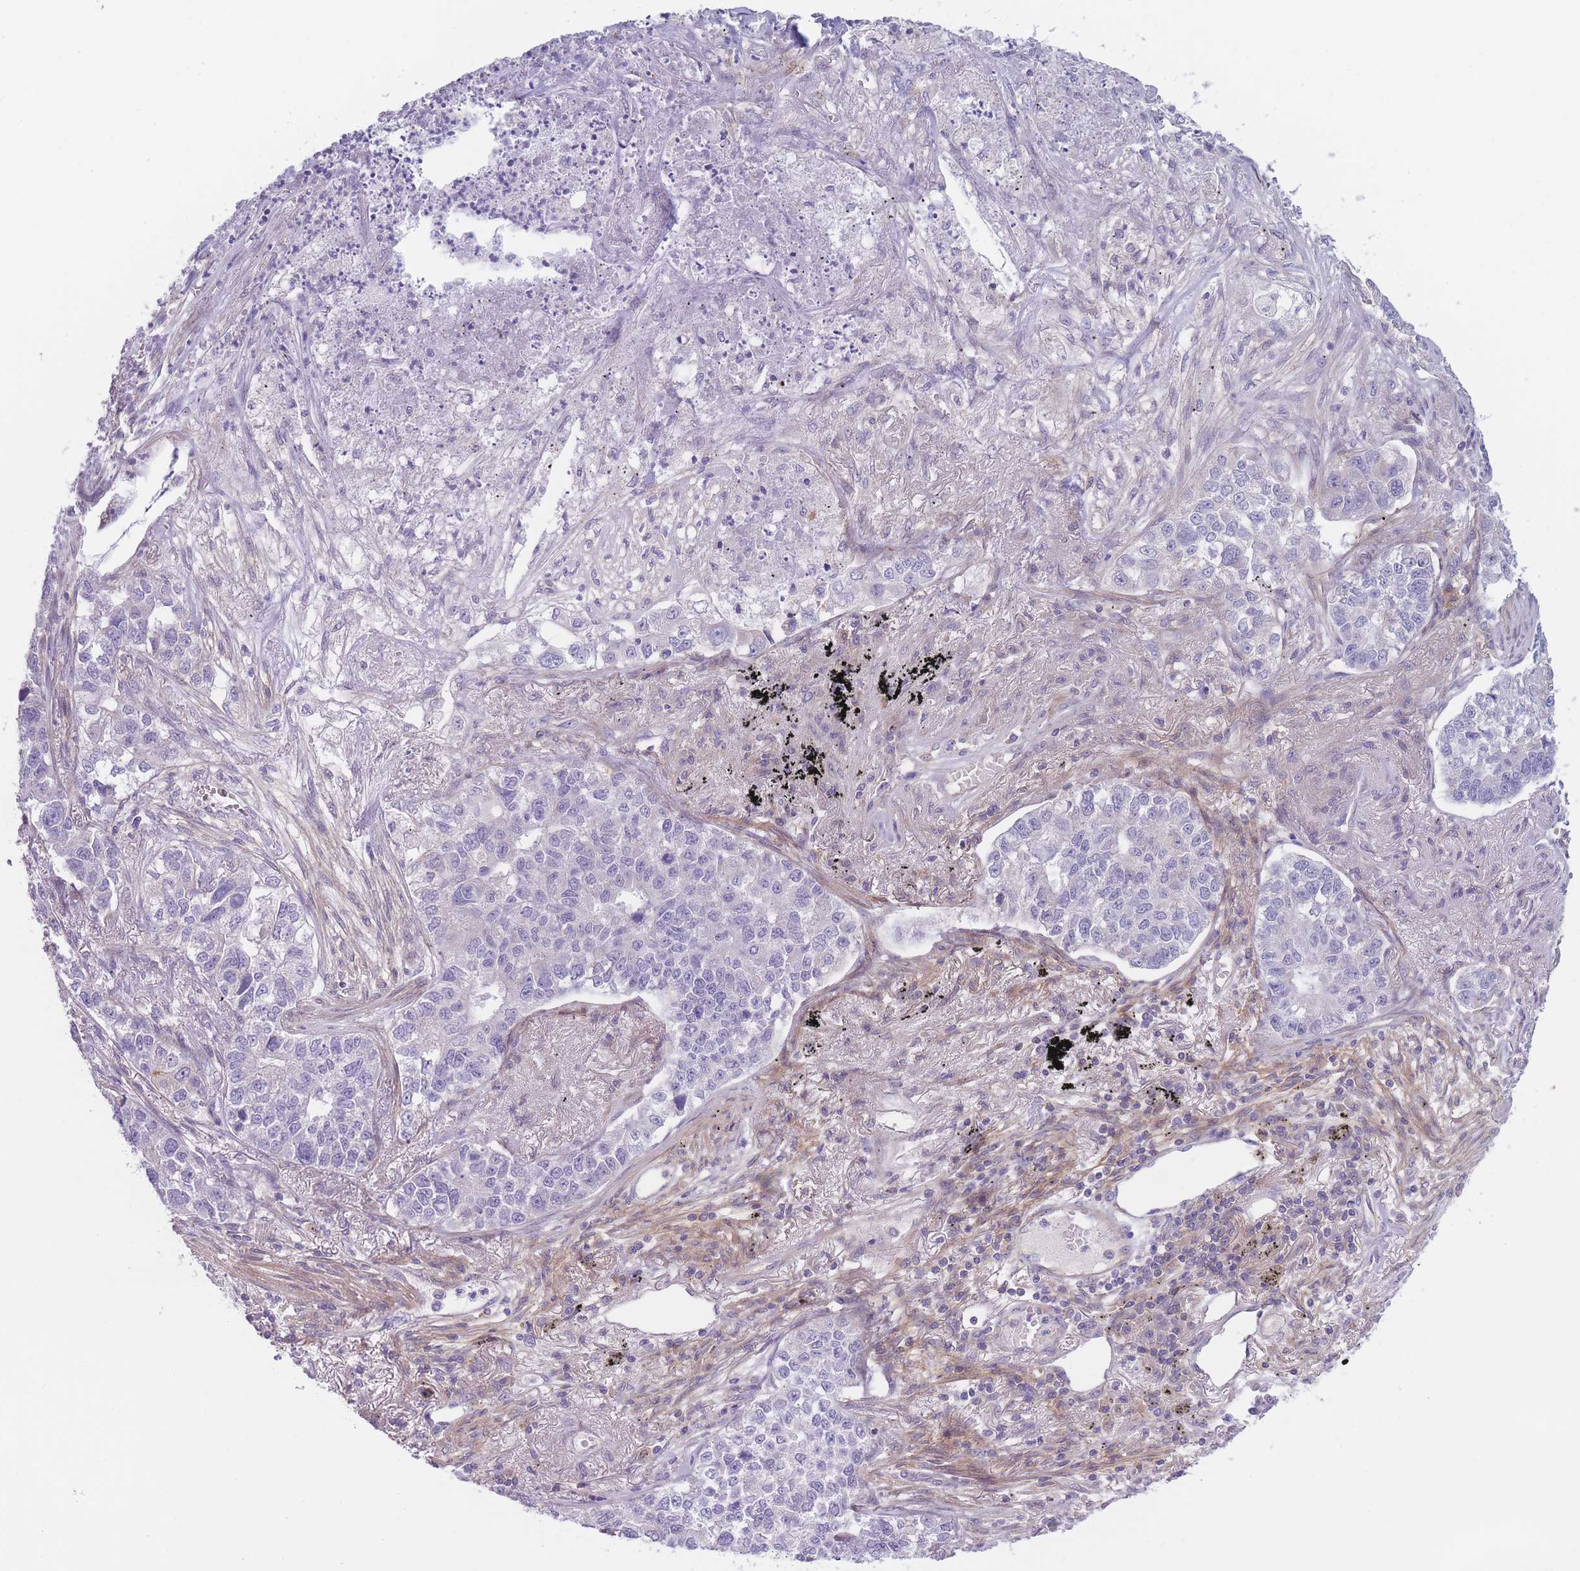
{"staining": {"intensity": "negative", "quantity": "none", "location": "none"}, "tissue": "lung cancer", "cell_type": "Tumor cells", "image_type": "cancer", "snomed": [{"axis": "morphology", "description": "Adenocarcinoma, NOS"}, {"axis": "topography", "description": "Lung"}], "caption": "IHC image of neoplastic tissue: human lung adenocarcinoma stained with DAB exhibits no significant protein positivity in tumor cells.", "gene": "WDR93", "patient": {"sex": "male", "age": 49}}